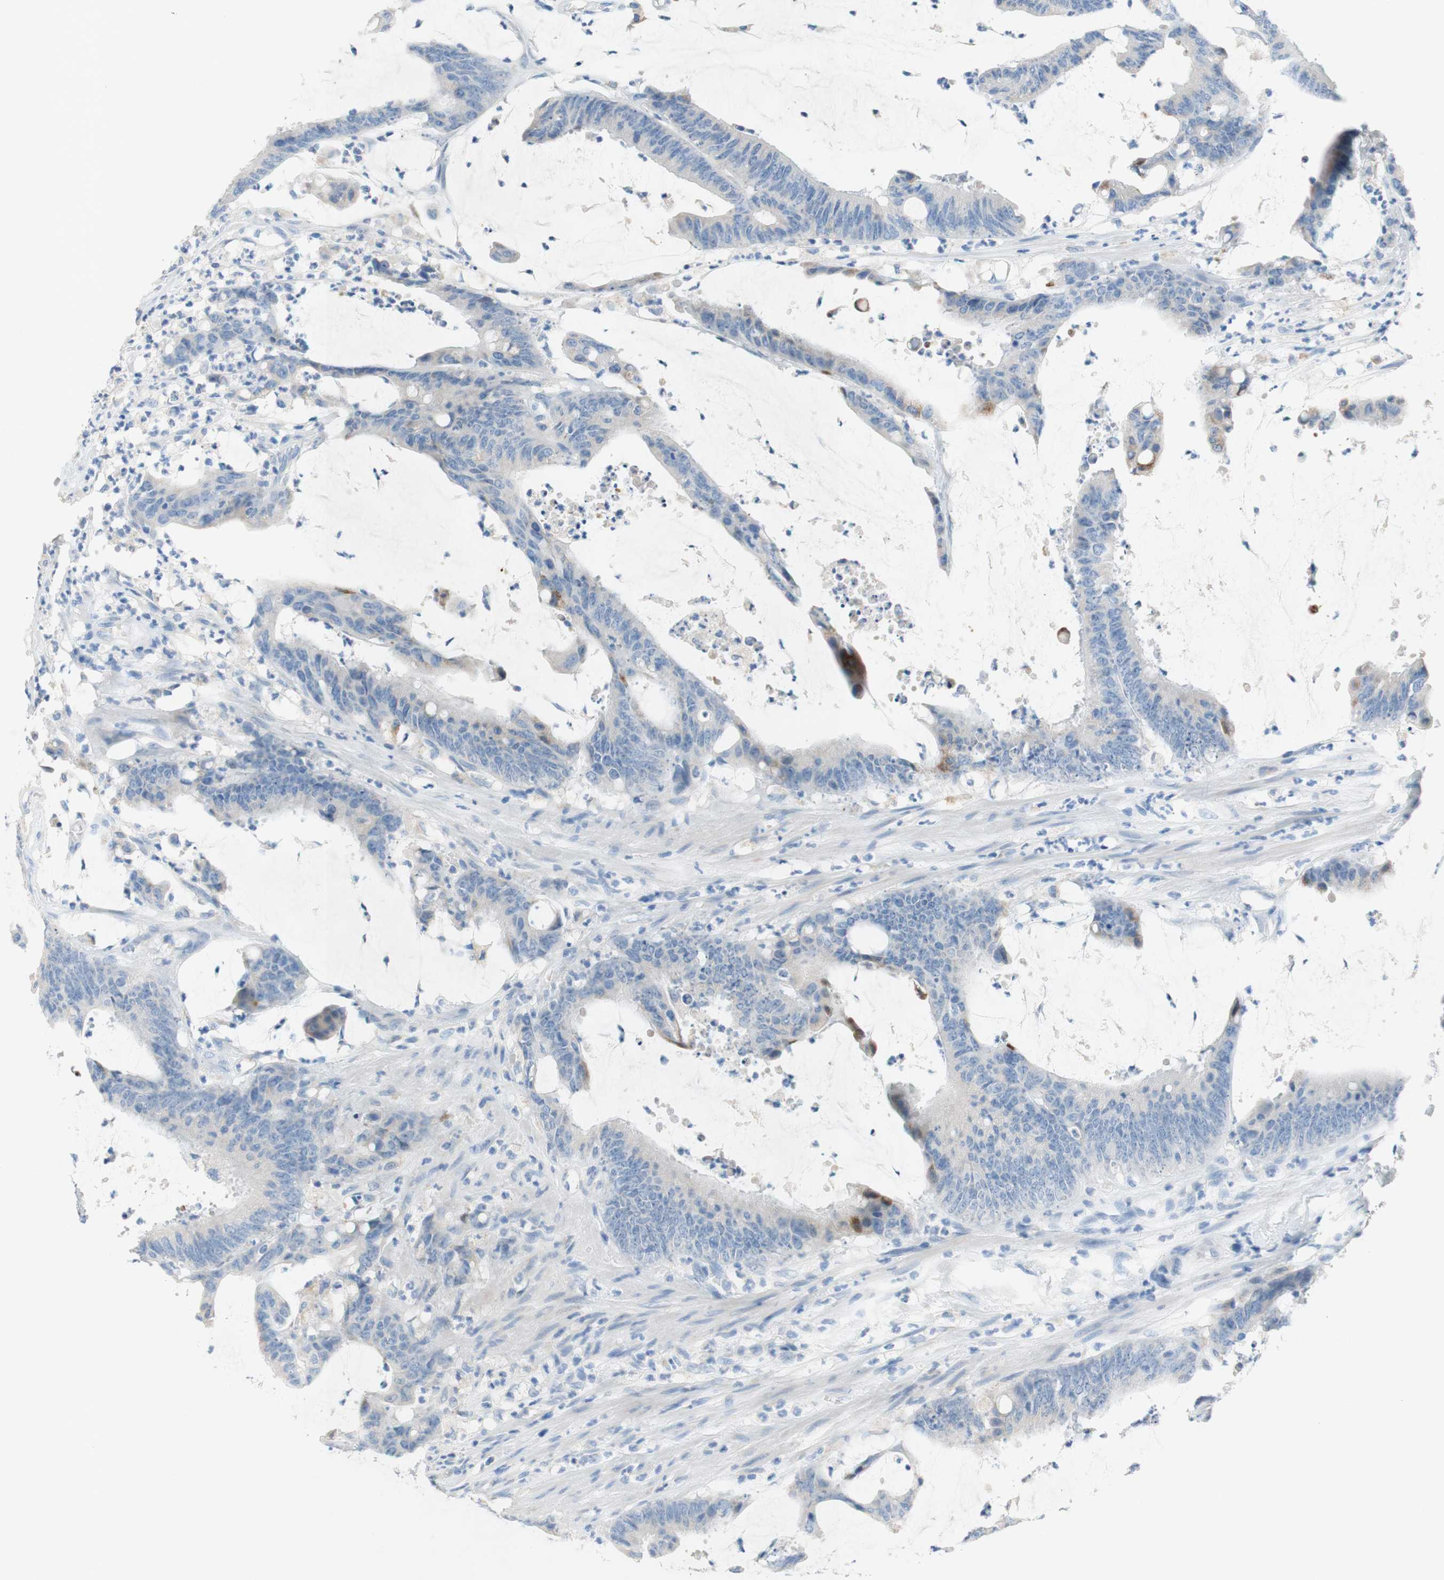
{"staining": {"intensity": "negative", "quantity": "none", "location": "none"}, "tissue": "colorectal cancer", "cell_type": "Tumor cells", "image_type": "cancer", "snomed": [{"axis": "morphology", "description": "Adenocarcinoma, NOS"}, {"axis": "topography", "description": "Rectum"}], "caption": "A photomicrograph of human colorectal cancer is negative for staining in tumor cells. (DAB immunohistochemistry with hematoxylin counter stain).", "gene": "POLR2J3", "patient": {"sex": "female", "age": 66}}